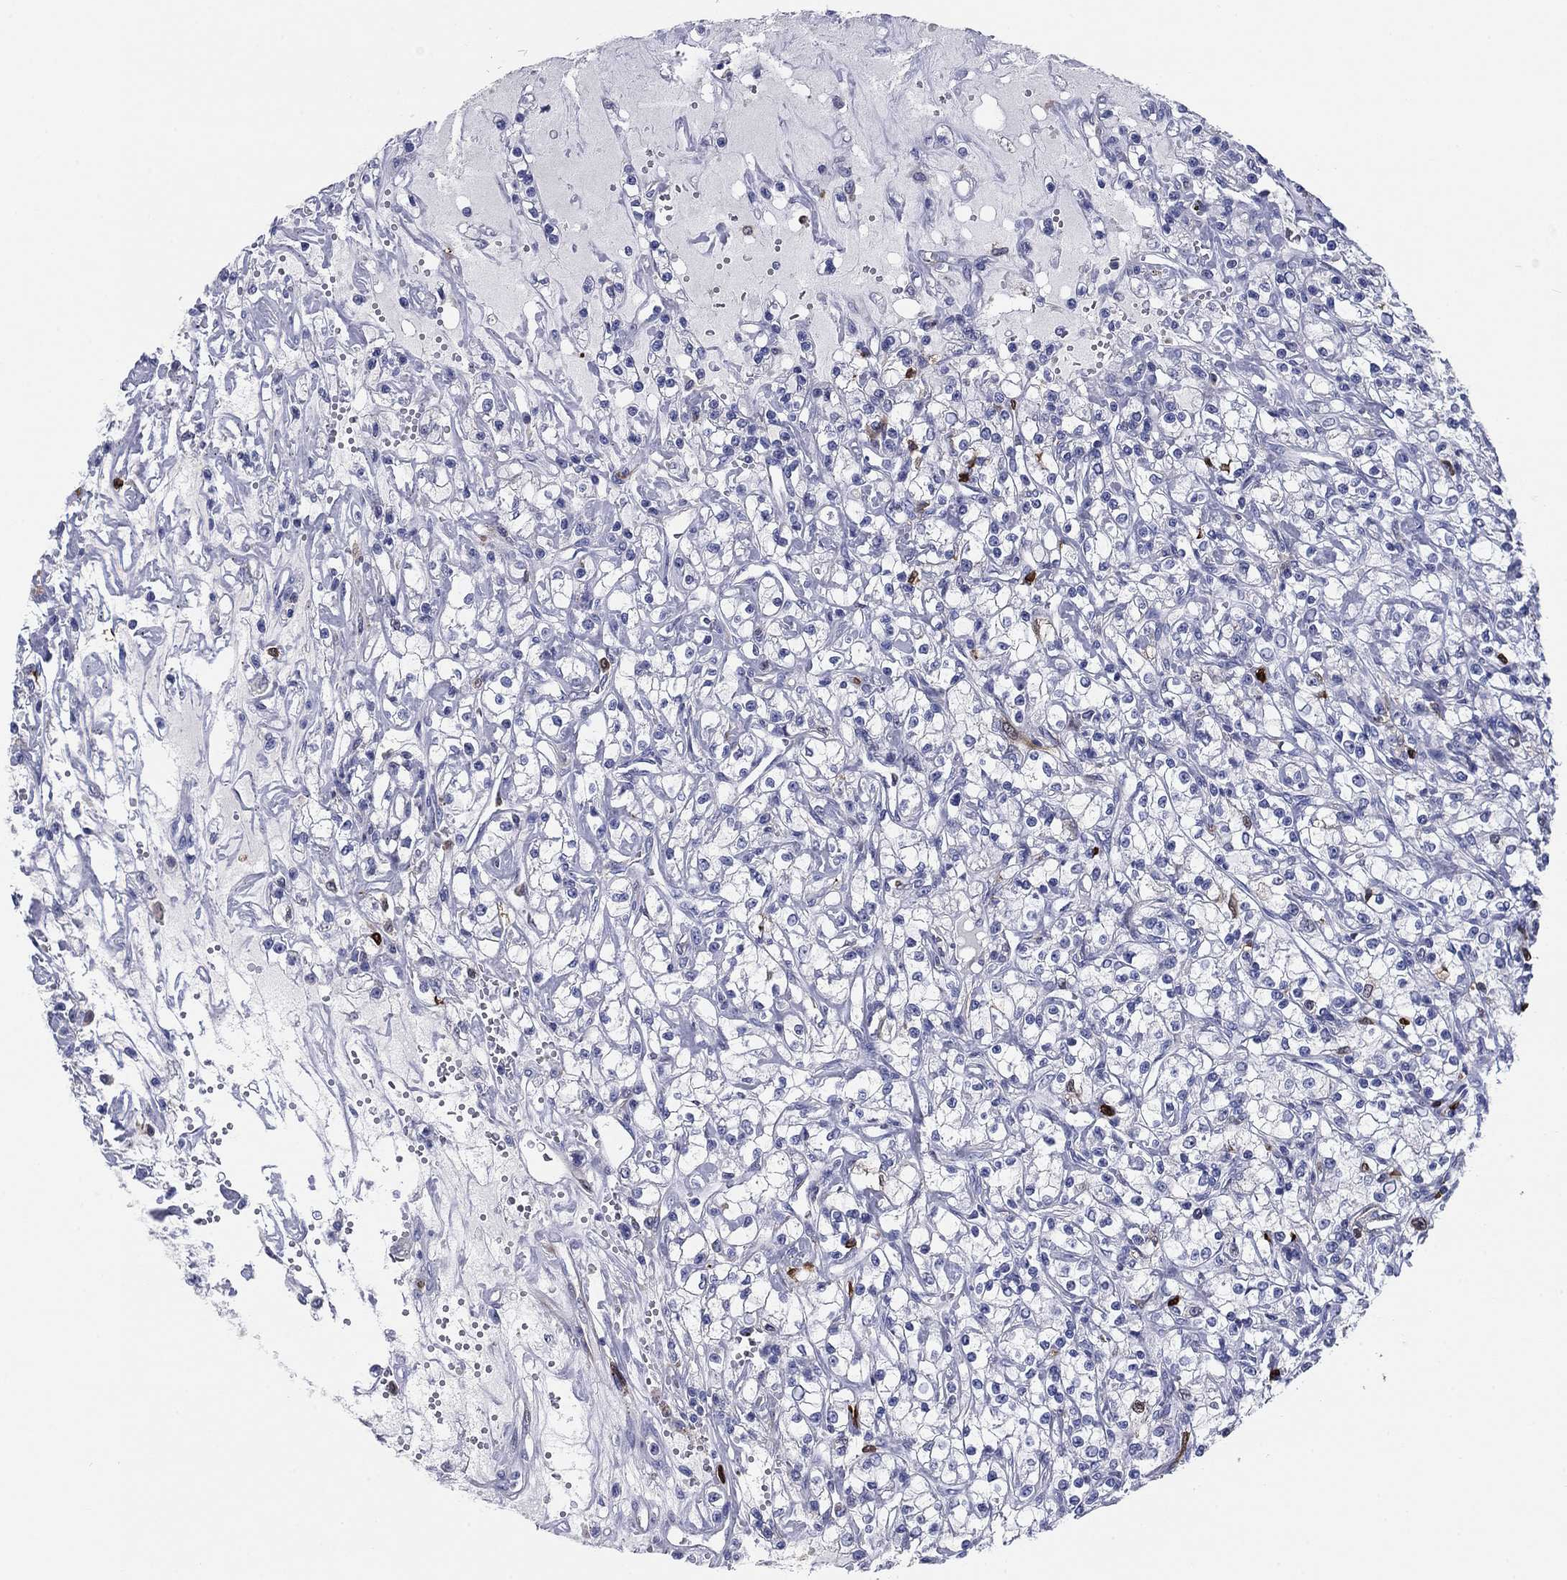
{"staining": {"intensity": "negative", "quantity": "none", "location": "none"}, "tissue": "renal cancer", "cell_type": "Tumor cells", "image_type": "cancer", "snomed": [{"axis": "morphology", "description": "Adenocarcinoma, NOS"}, {"axis": "topography", "description": "Kidney"}], "caption": "Immunohistochemical staining of human renal cancer shows no significant positivity in tumor cells.", "gene": "STMN1", "patient": {"sex": "female", "age": 59}}